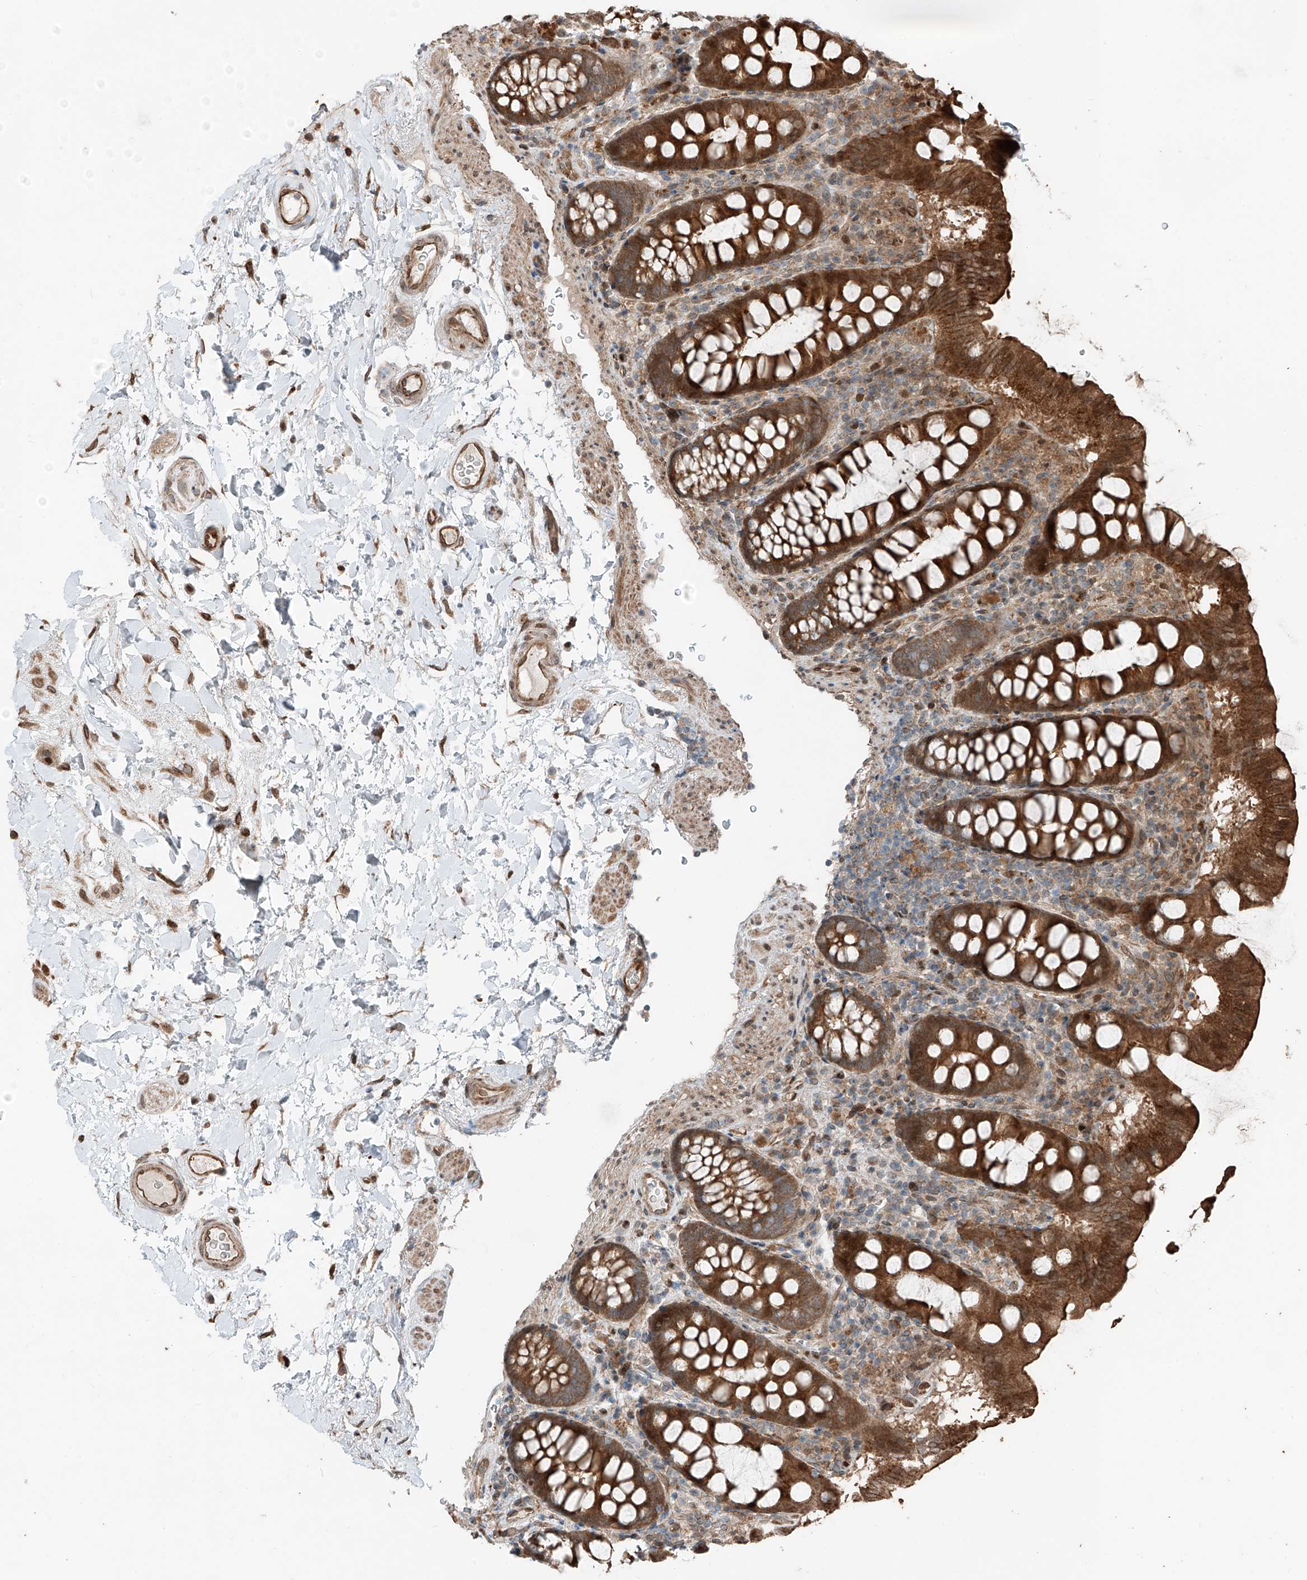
{"staining": {"intensity": "strong", "quantity": ">75%", "location": "cytoplasmic/membranous"}, "tissue": "colon", "cell_type": "Endothelial cells", "image_type": "normal", "snomed": [{"axis": "morphology", "description": "Normal tissue, NOS"}, {"axis": "topography", "description": "Colon"}], "caption": "Immunohistochemical staining of benign colon reveals strong cytoplasmic/membranous protein positivity in approximately >75% of endothelial cells.", "gene": "CEP162", "patient": {"sex": "female", "age": 79}}